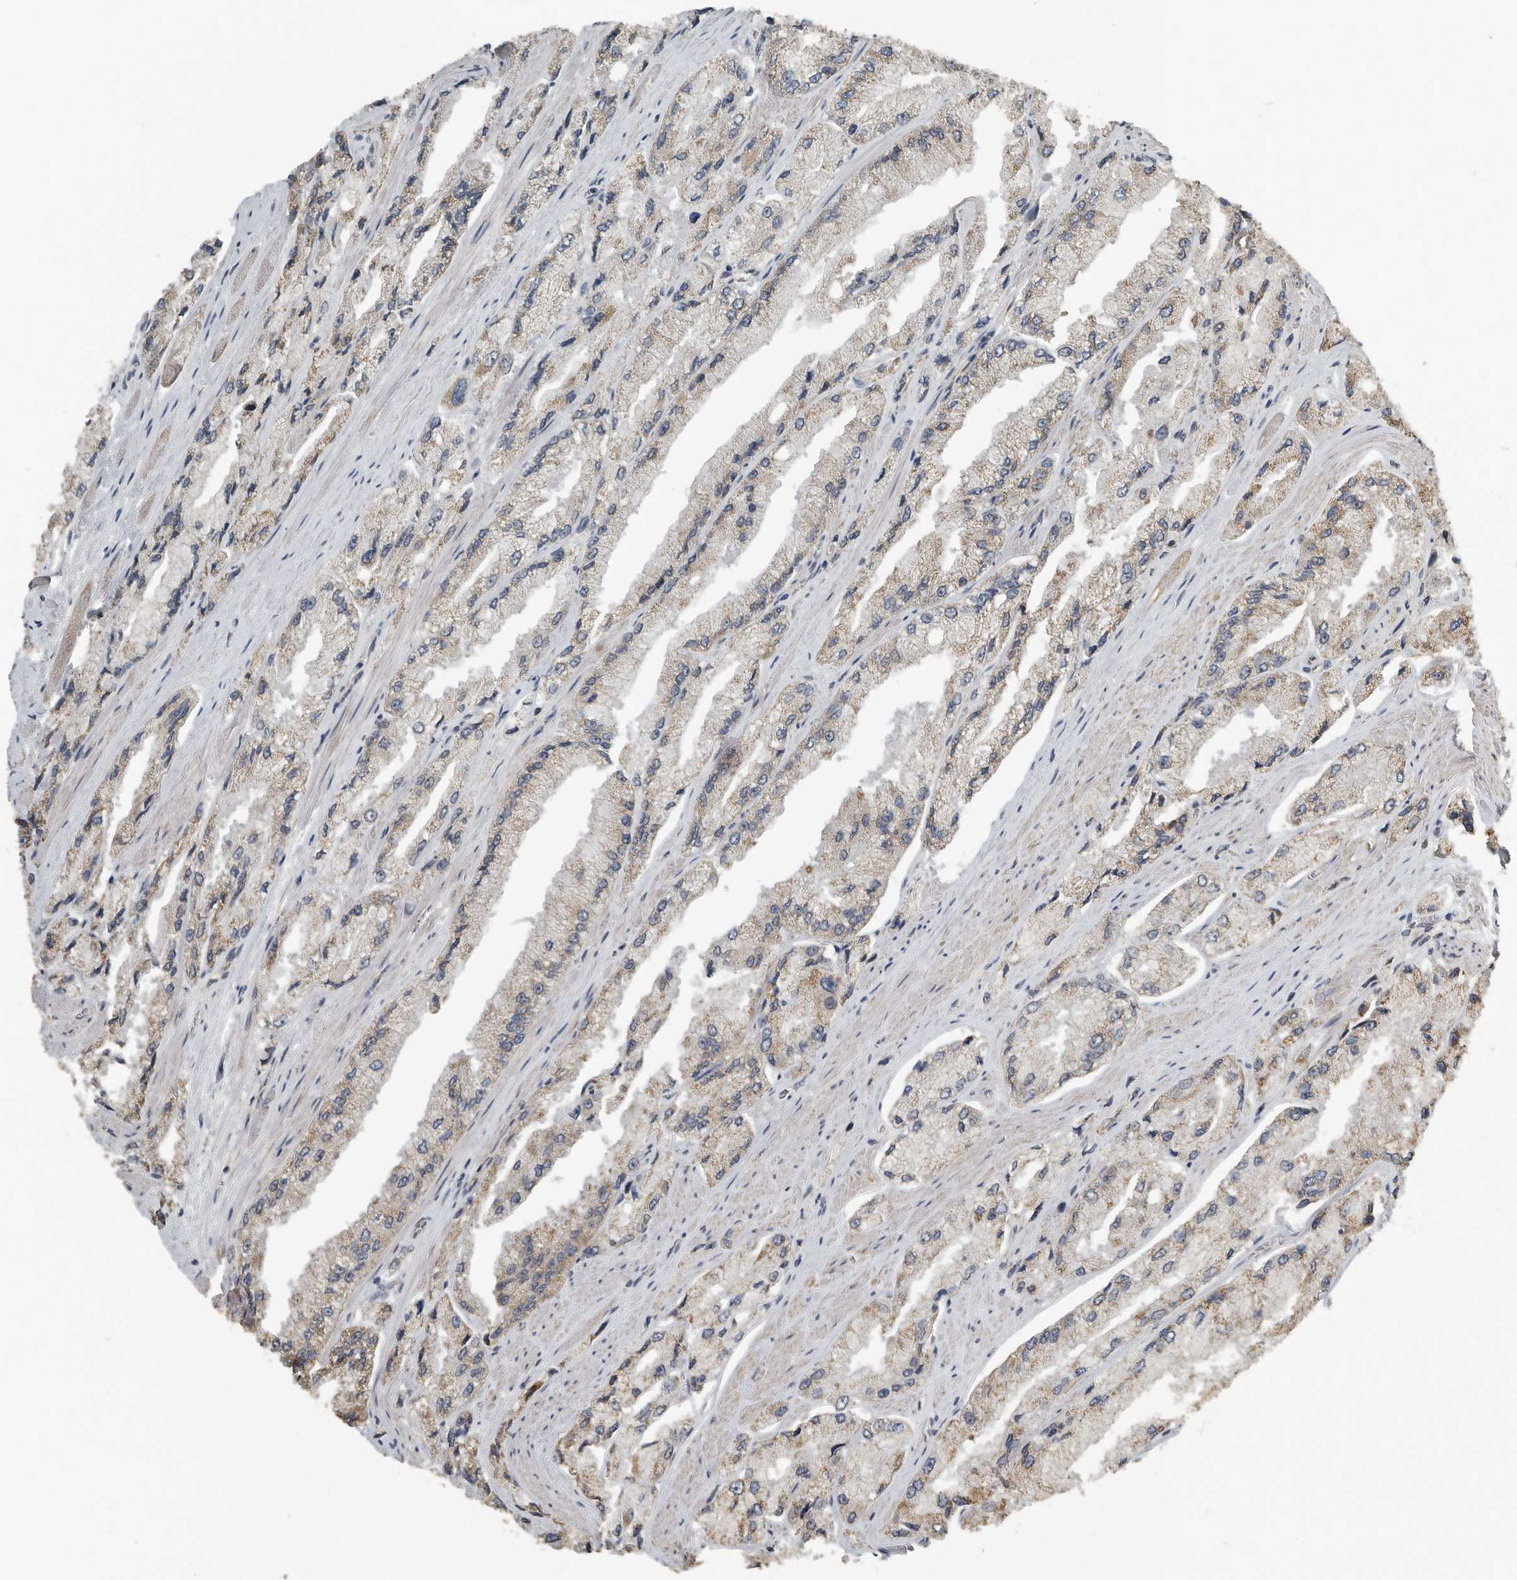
{"staining": {"intensity": "weak", "quantity": ">75%", "location": "cytoplasmic/membranous"}, "tissue": "prostate cancer", "cell_type": "Tumor cells", "image_type": "cancer", "snomed": [{"axis": "morphology", "description": "Adenocarcinoma, High grade"}, {"axis": "topography", "description": "Prostate"}], "caption": "IHC image of neoplastic tissue: high-grade adenocarcinoma (prostate) stained using immunohistochemistry (IHC) reveals low levels of weak protein expression localized specifically in the cytoplasmic/membranous of tumor cells, appearing as a cytoplasmic/membranous brown color.", "gene": "AFAP1", "patient": {"sex": "male", "age": 58}}